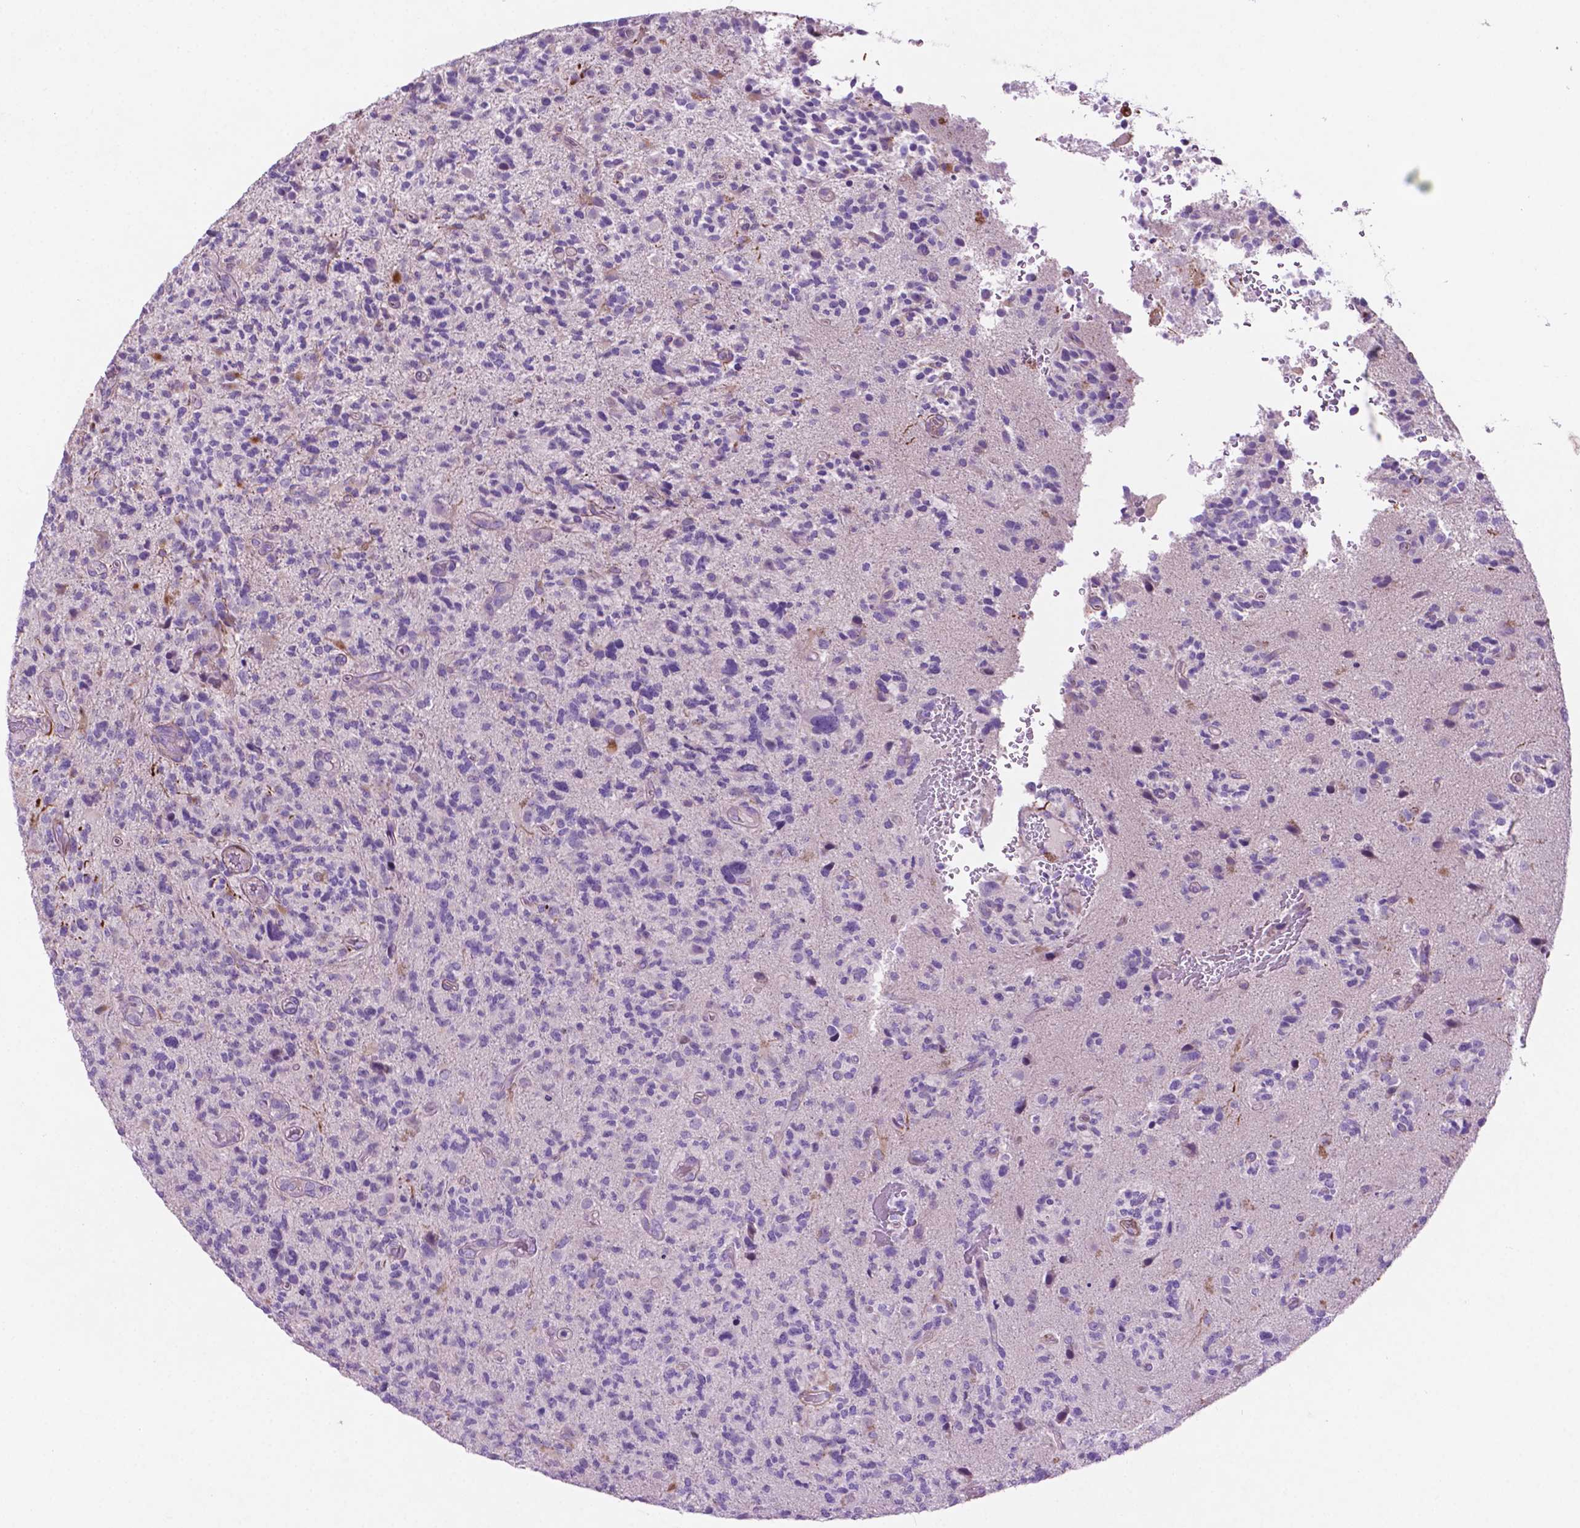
{"staining": {"intensity": "negative", "quantity": "none", "location": "none"}, "tissue": "glioma", "cell_type": "Tumor cells", "image_type": "cancer", "snomed": [{"axis": "morphology", "description": "Glioma, malignant, High grade"}, {"axis": "topography", "description": "Brain"}], "caption": "An image of human glioma is negative for staining in tumor cells. (Brightfield microscopy of DAB IHC at high magnification).", "gene": "ASPG", "patient": {"sex": "female", "age": 71}}